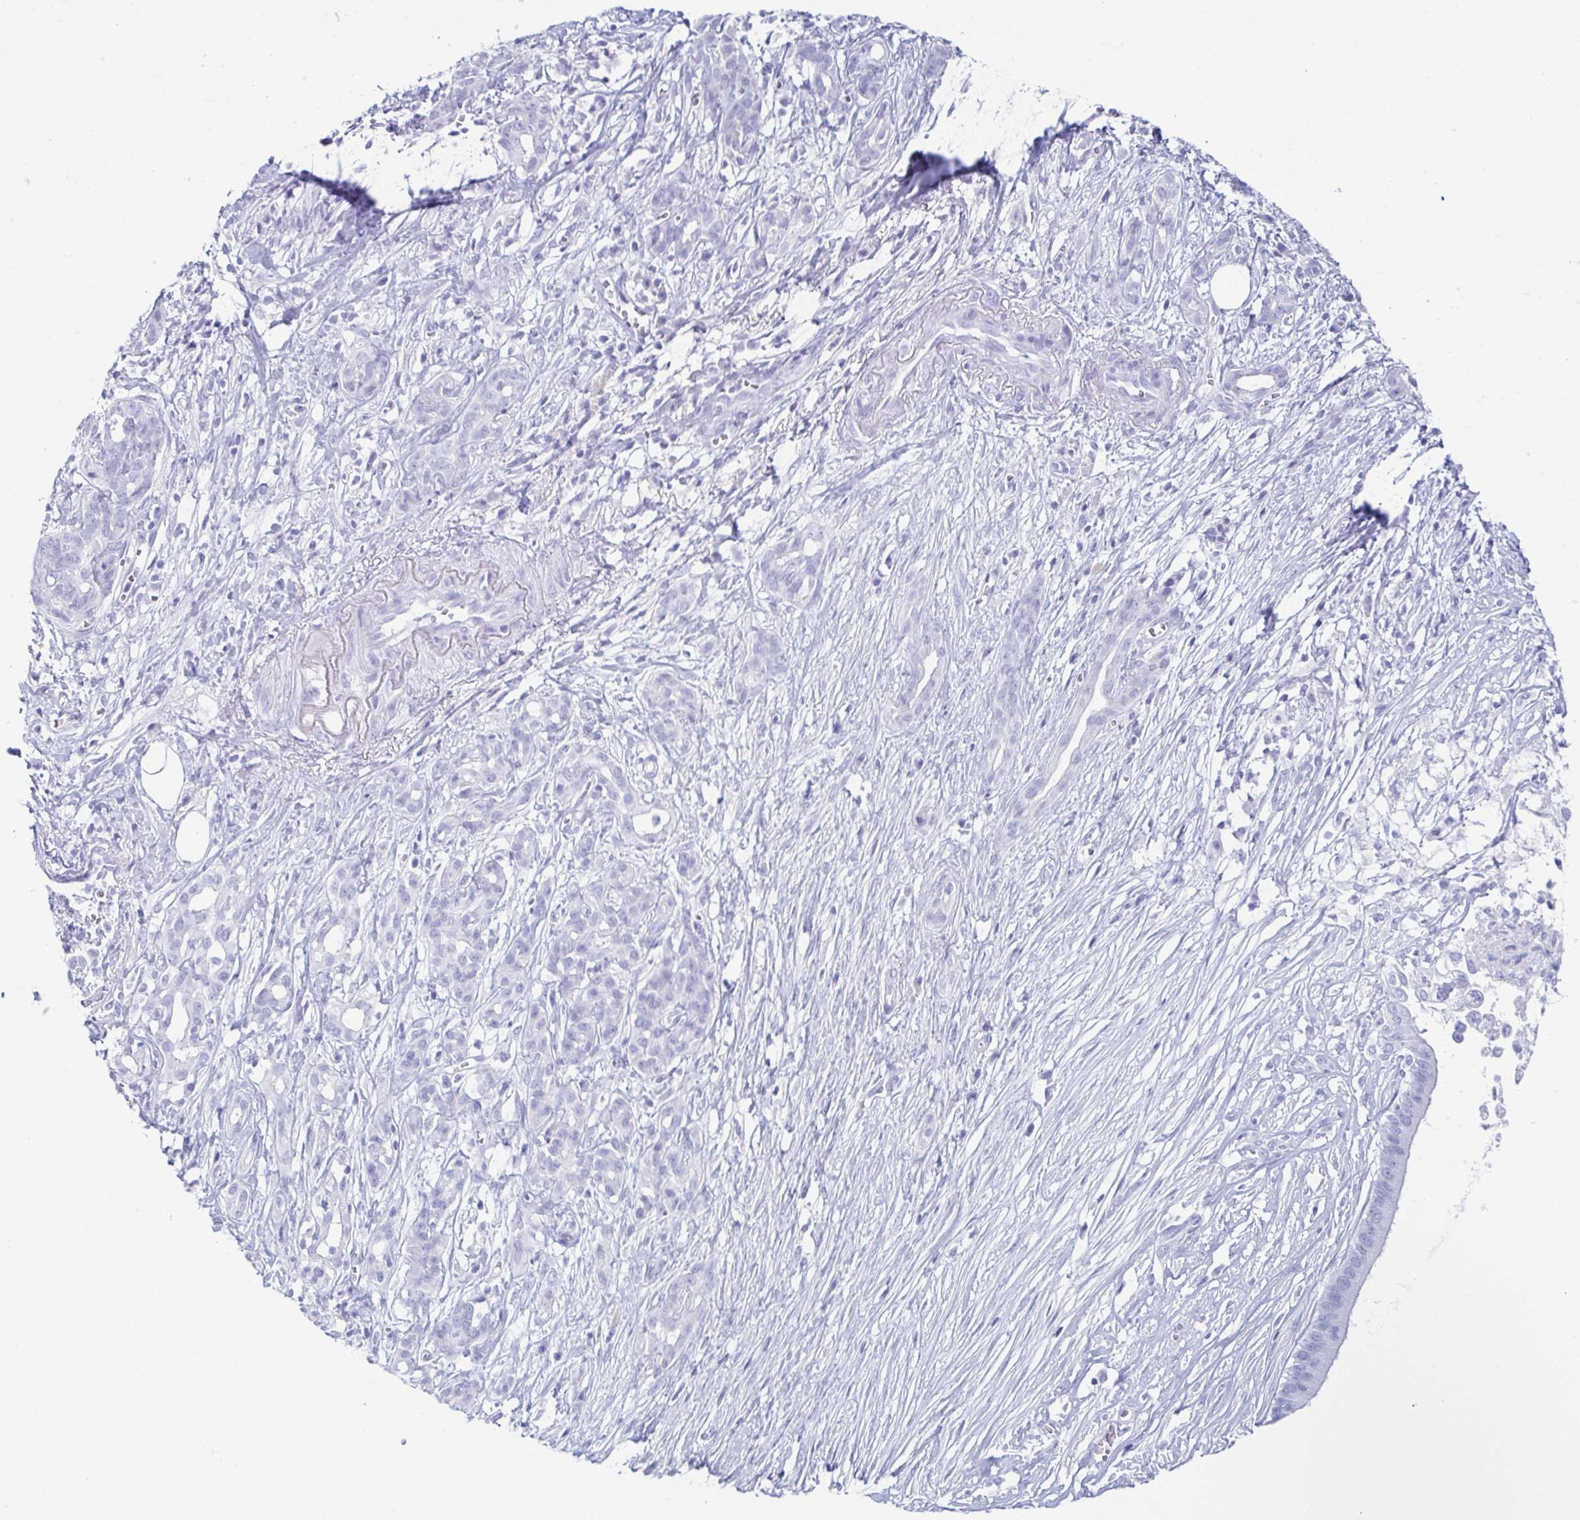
{"staining": {"intensity": "negative", "quantity": "none", "location": "none"}, "tissue": "pancreatic cancer", "cell_type": "Tumor cells", "image_type": "cancer", "snomed": [{"axis": "morphology", "description": "Adenocarcinoma, NOS"}, {"axis": "topography", "description": "Pancreas"}], "caption": "IHC histopathology image of neoplastic tissue: human pancreatic adenocarcinoma stained with DAB (3,3'-diaminobenzidine) shows no significant protein expression in tumor cells.", "gene": "ZG16B", "patient": {"sex": "male", "age": 61}}